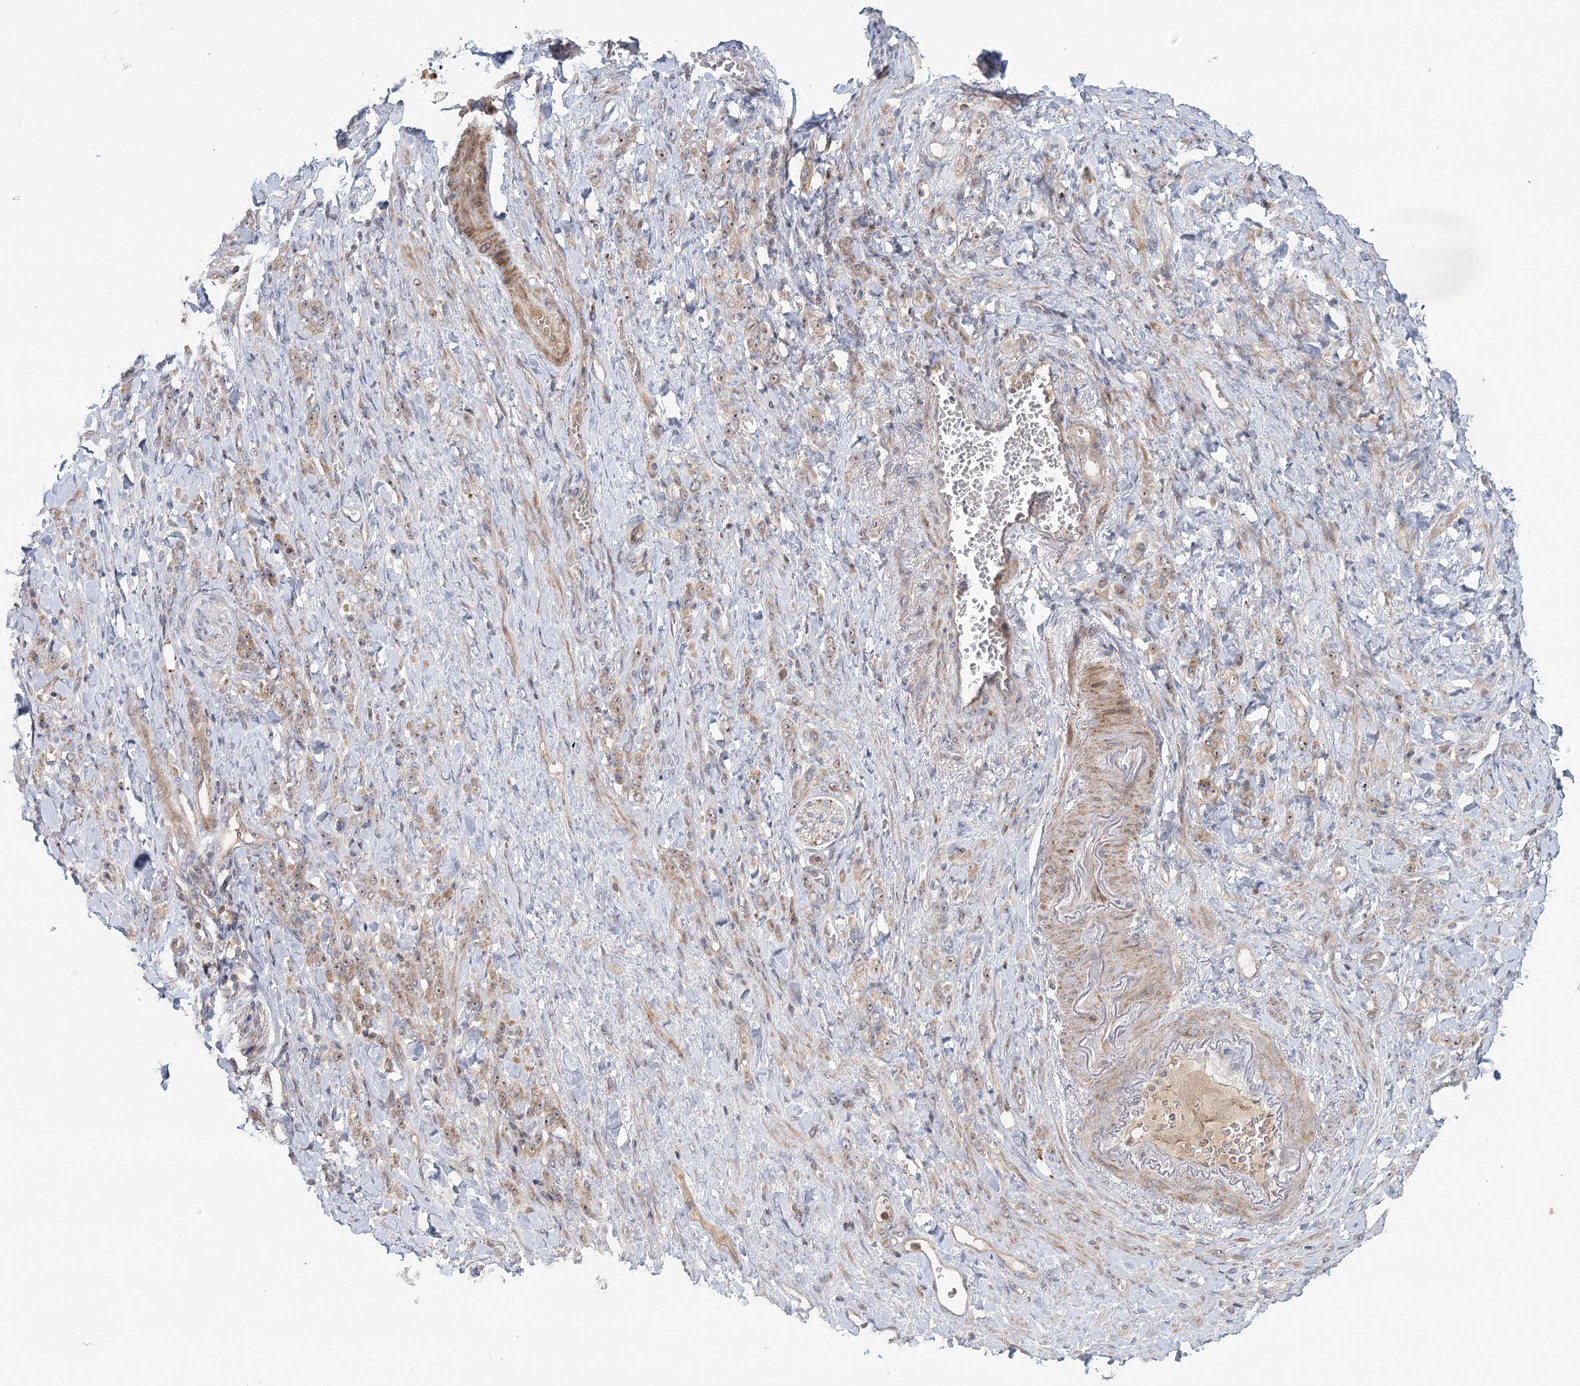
{"staining": {"intensity": "moderate", "quantity": "25%-75%", "location": "cytoplasmic/membranous"}, "tissue": "stomach cancer", "cell_type": "Tumor cells", "image_type": "cancer", "snomed": [{"axis": "morphology", "description": "Normal tissue, NOS"}, {"axis": "morphology", "description": "Adenocarcinoma, NOS"}, {"axis": "topography", "description": "Stomach"}], "caption": "Immunohistochemical staining of human stomach cancer shows medium levels of moderate cytoplasmic/membranous protein positivity in about 25%-75% of tumor cells.", "gene": "RAPGEF6", "patient": {"sex": "male", "age": 82}}